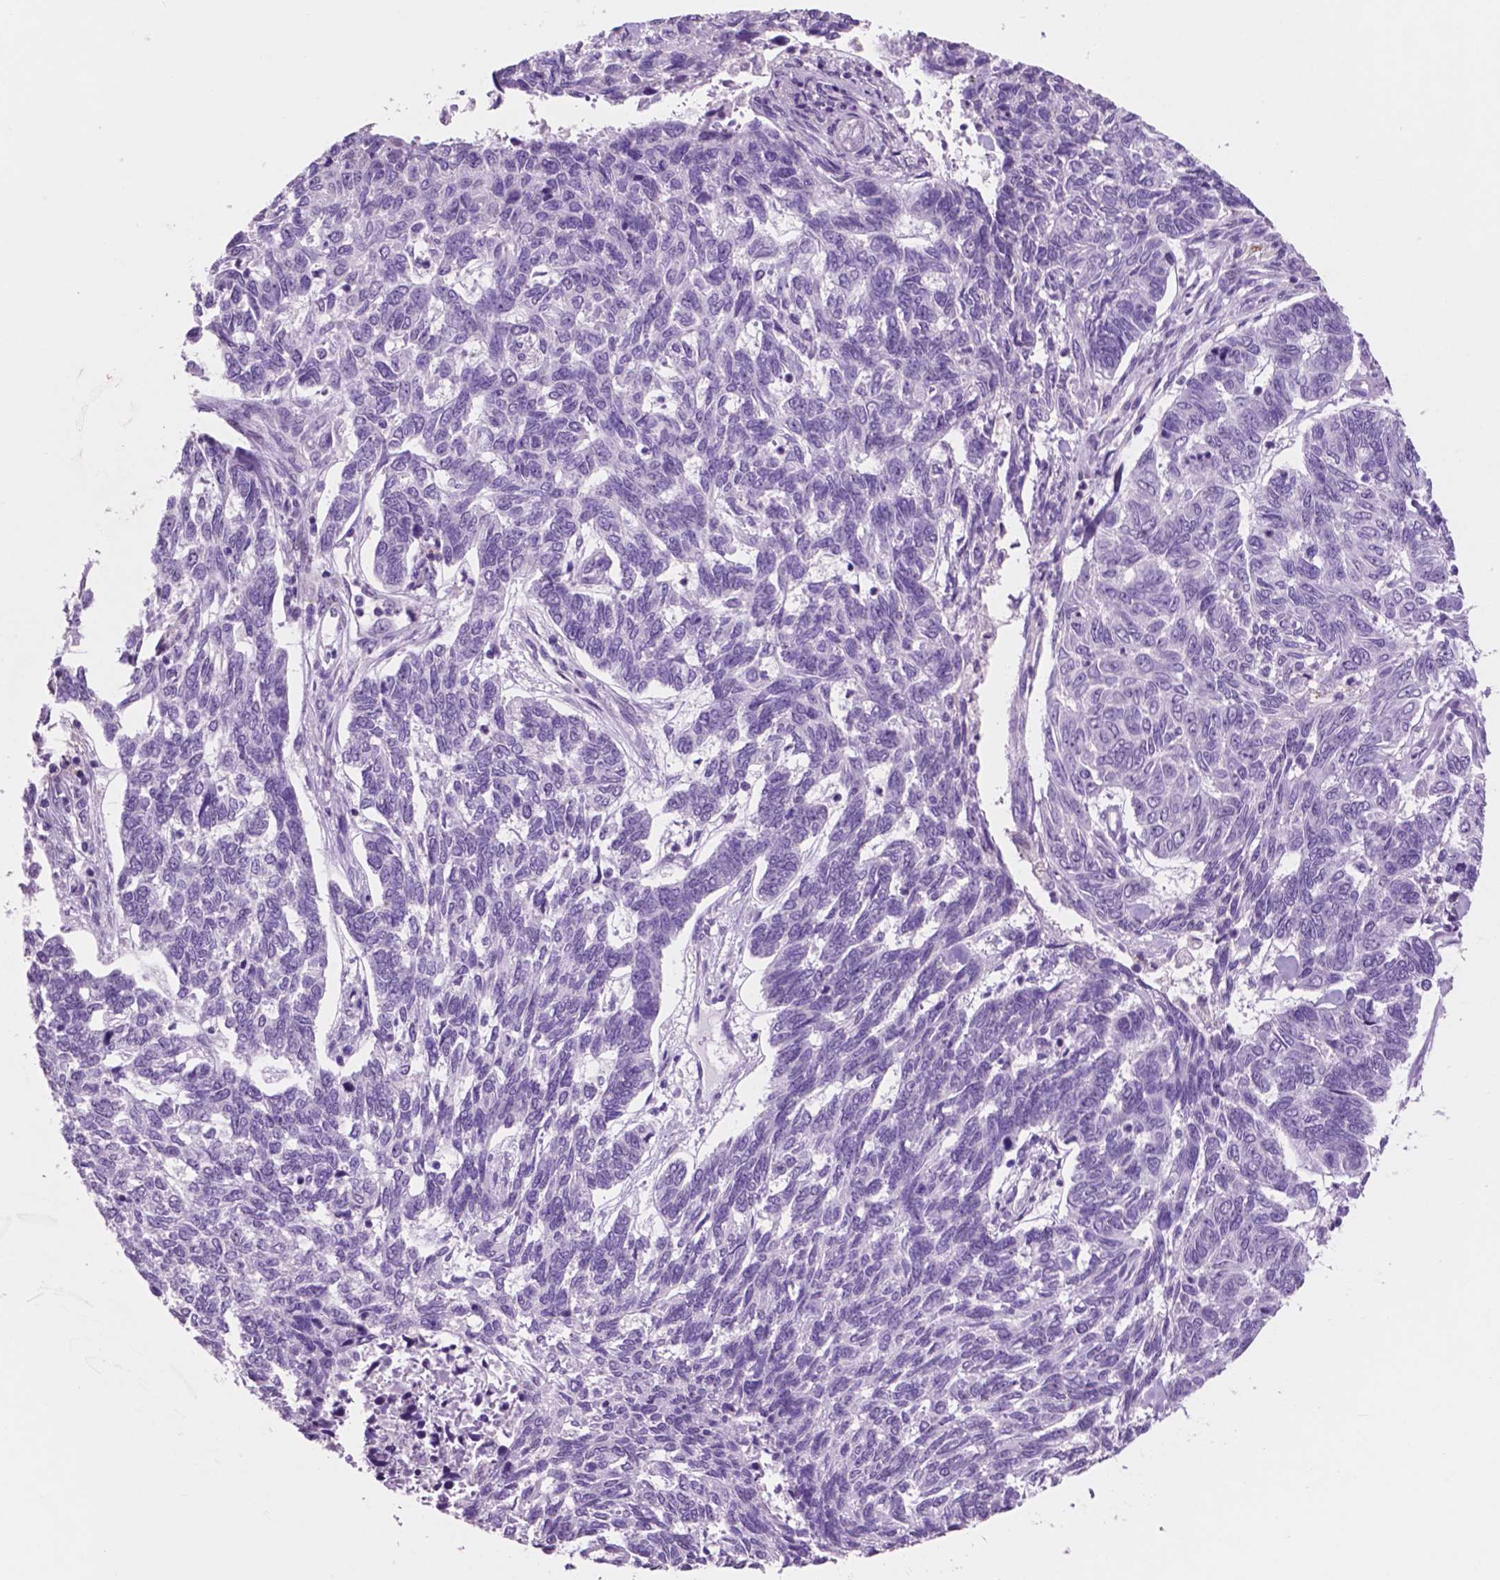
{"staining": {"intensity": "negative", "quantity": "none", "location": "none"}, "tissue": "skin cancer", "cell_type": "Tumor cells", "image_type": "cancer", "snomed": [{"axis": "morphology", "description": "Basal cell carcinoma"}, {"axis": "topography", "description": "Skin"}], "caption": "Immunohistochemistry (IHC) photomicrograph of skin cancer (basal cell carcinoma) stained for a protein (brown), which exhibits no staining in tumor cells.", "gene": "IDO1", "patient": {"sex": "female", "age": 65}}